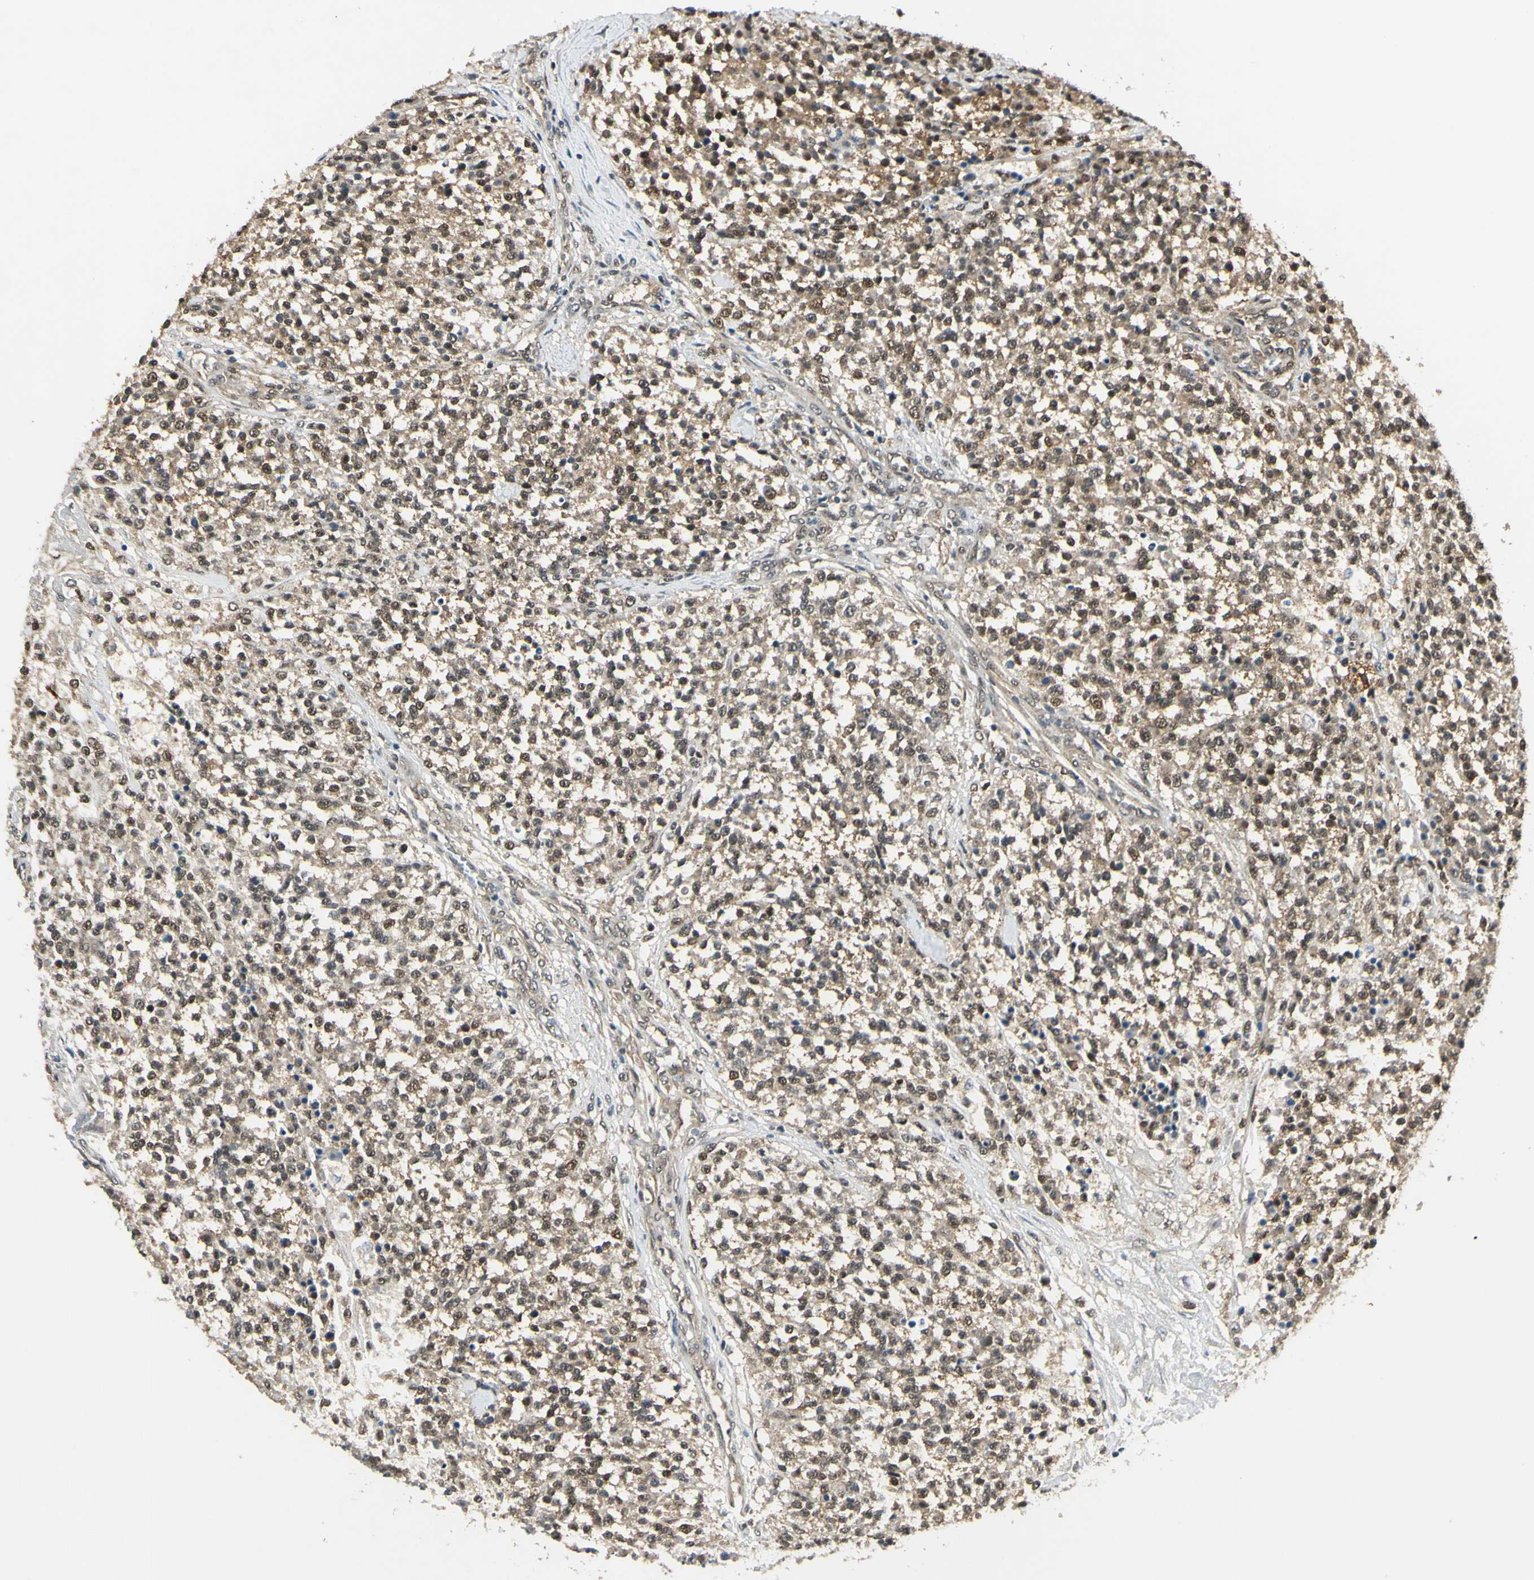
{"staining": {"intensity": "moderate", "quantity": ">75%", "location": "cytoplasmic/membranous"}, "tissue": "testis cancer", "cell_type": "Tumor cells", "image_type": "cancer", "snomed": [{"axis": "morphology", "description": "Seminoma, NOS"}, {"axis": "topography", "description": "Testis"}], "caption": "This photomicrograph shows testis cancer stained with immunohistochemistry to label a protein in brown. The cytoplasmic/membranous of tumor cells show moderate positivity for the protein. Nuclei are counter-stained blue.", "gene": "PSMD5", "patient": {"sex": "male", "age": 59}}